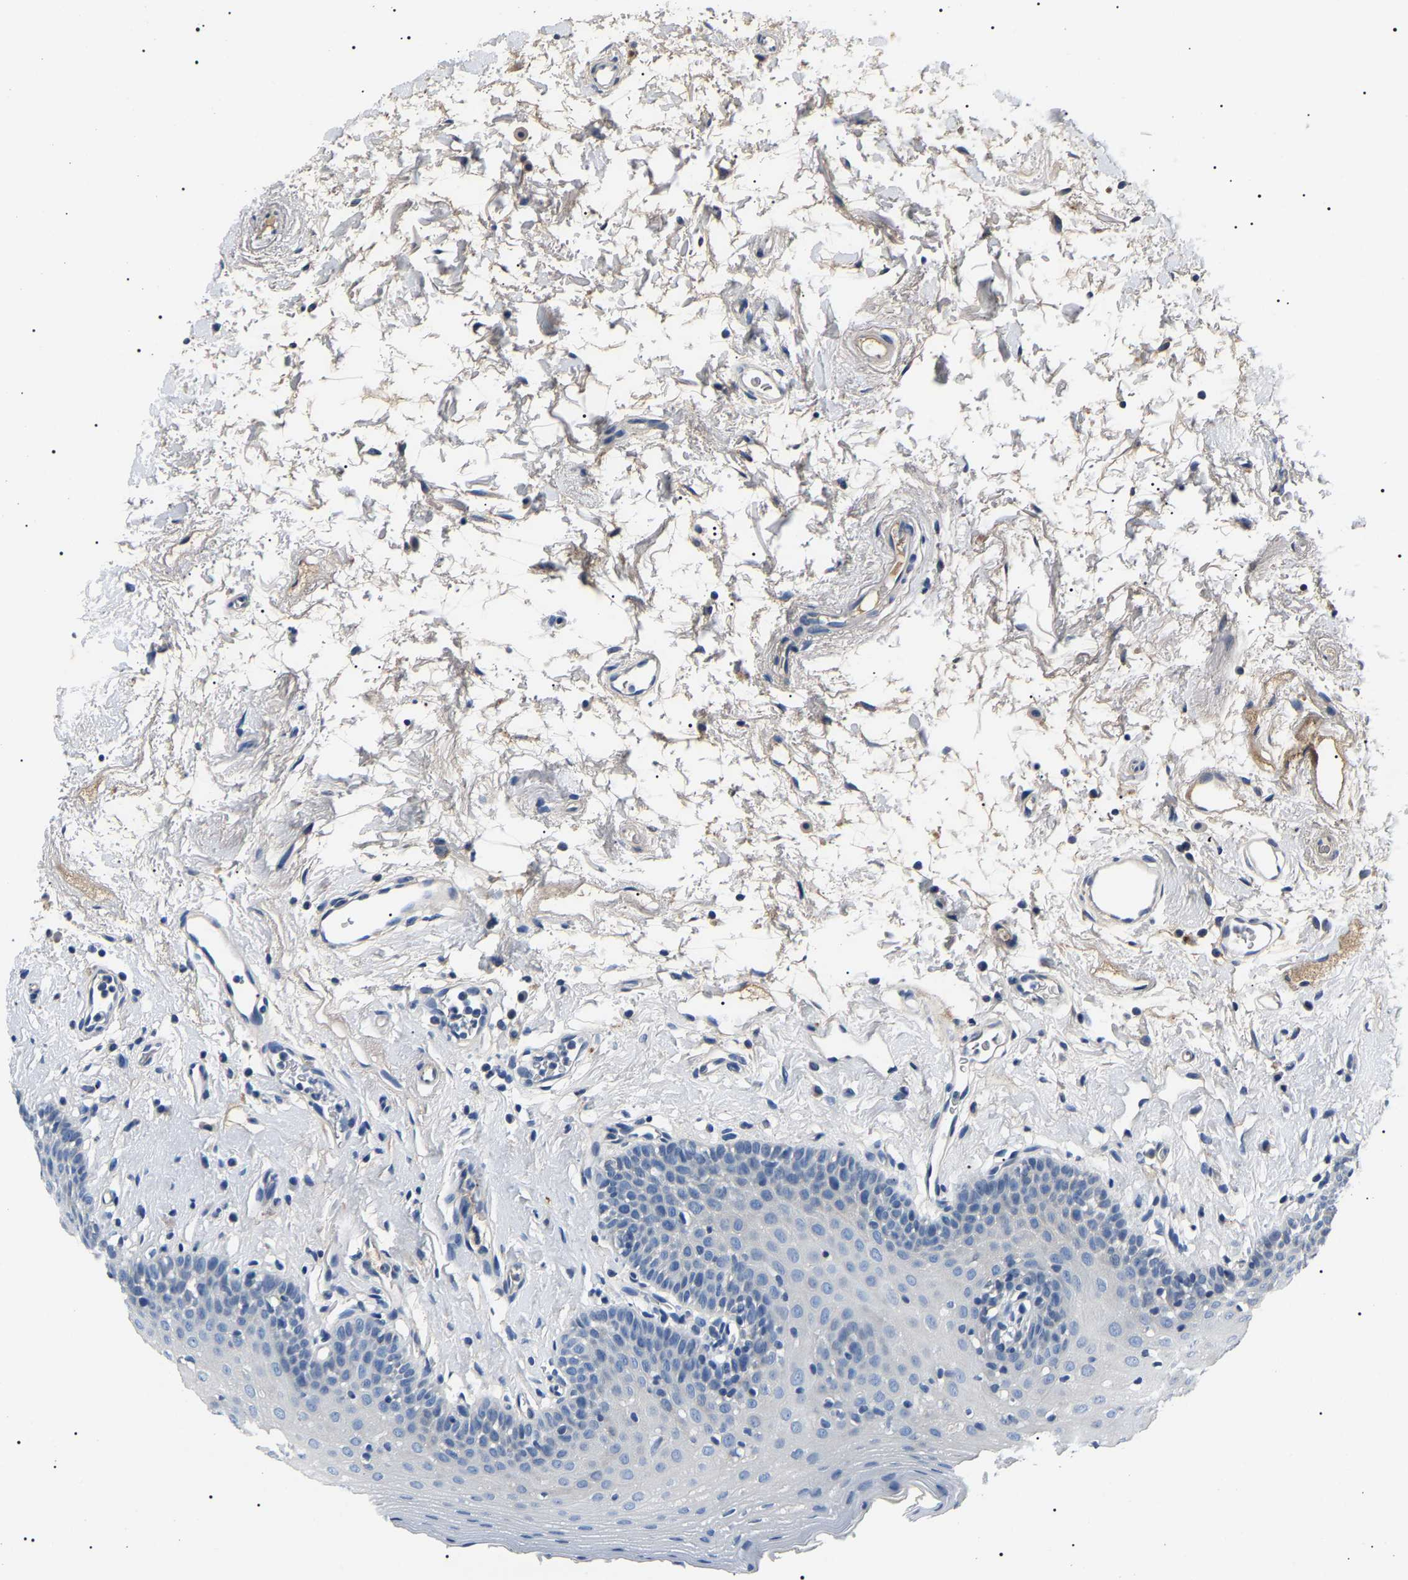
{"staining": {"intensity": "negative", "quantity": "none", "location": "none"}, "tissue": "oral mucosa", "cell_type": "Squamous epithelial cells", "image_type": "normal", "snomed": [{"axis": "morphology", "description": "Normal tissue, NOS"}, {"axis": "topography", "description": "Oral tissue"}], "caption": "Squamous epithelial cells show no significant protein staining in unremarkable oral mucosa. Nuclei are stained in blue.", "gene": "KLK15", "patient": {"sex": "male", "age": 66}}